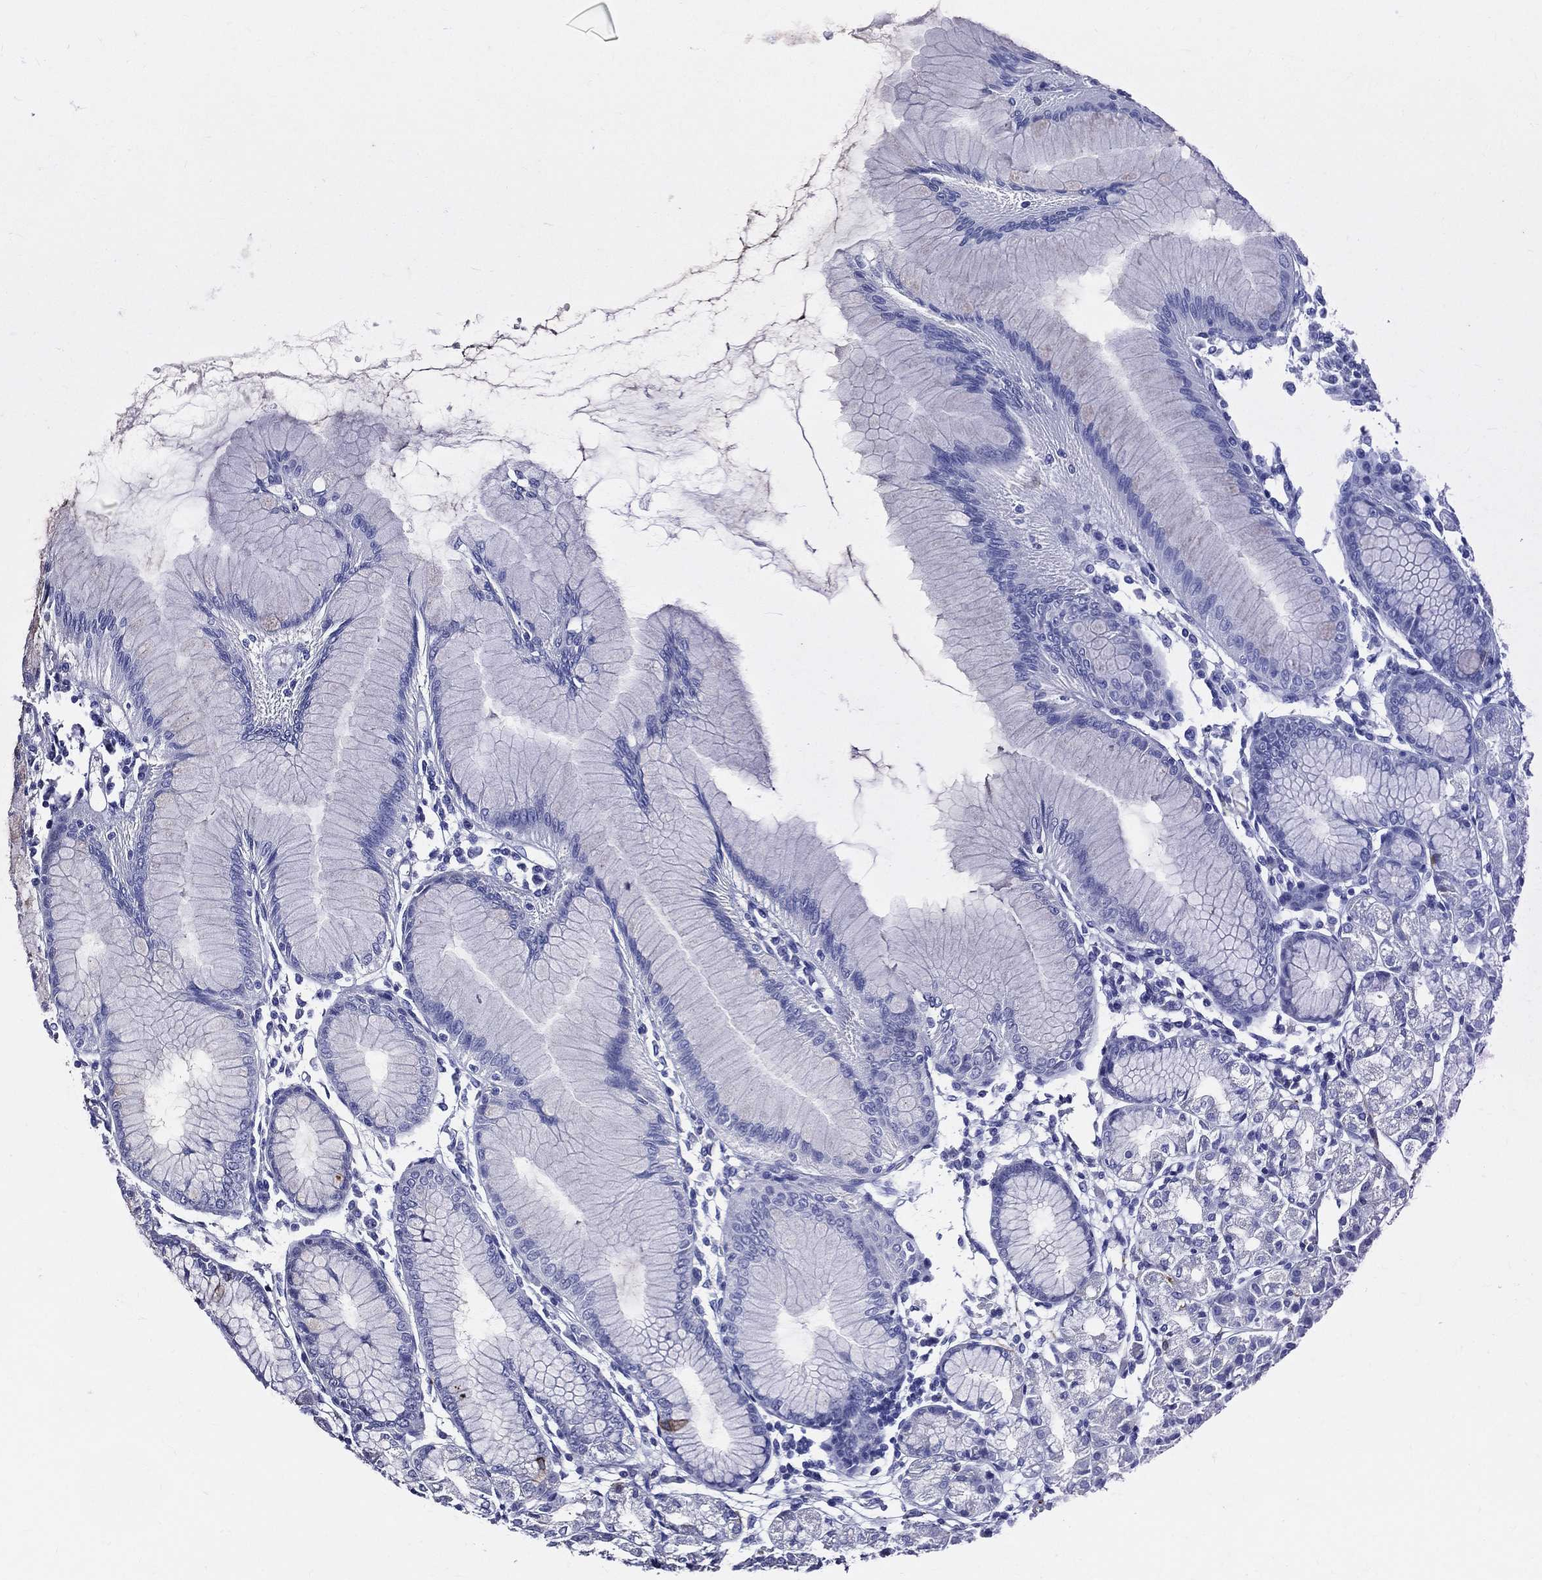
{"staining": {"intensity": "negative", "quantity": "none", "location": "none"}, "tissue": "stomach", "cell_type": "Glandular cells", "image_type": "normal", "snomed": [{"axis": "morphology", "description": "Normal tissue, NOS"}, {"axis": "topography", "description": "Stomach"}], "caption": "Immunohistochemistry of benign human stomach exhibits no expression in glandular cells. (Brightfield microscopy of DAB immunohistochemistry (IHC) at high magnification).", "gene": "SYP", "patient": {"sex": "female", "age": 57}}